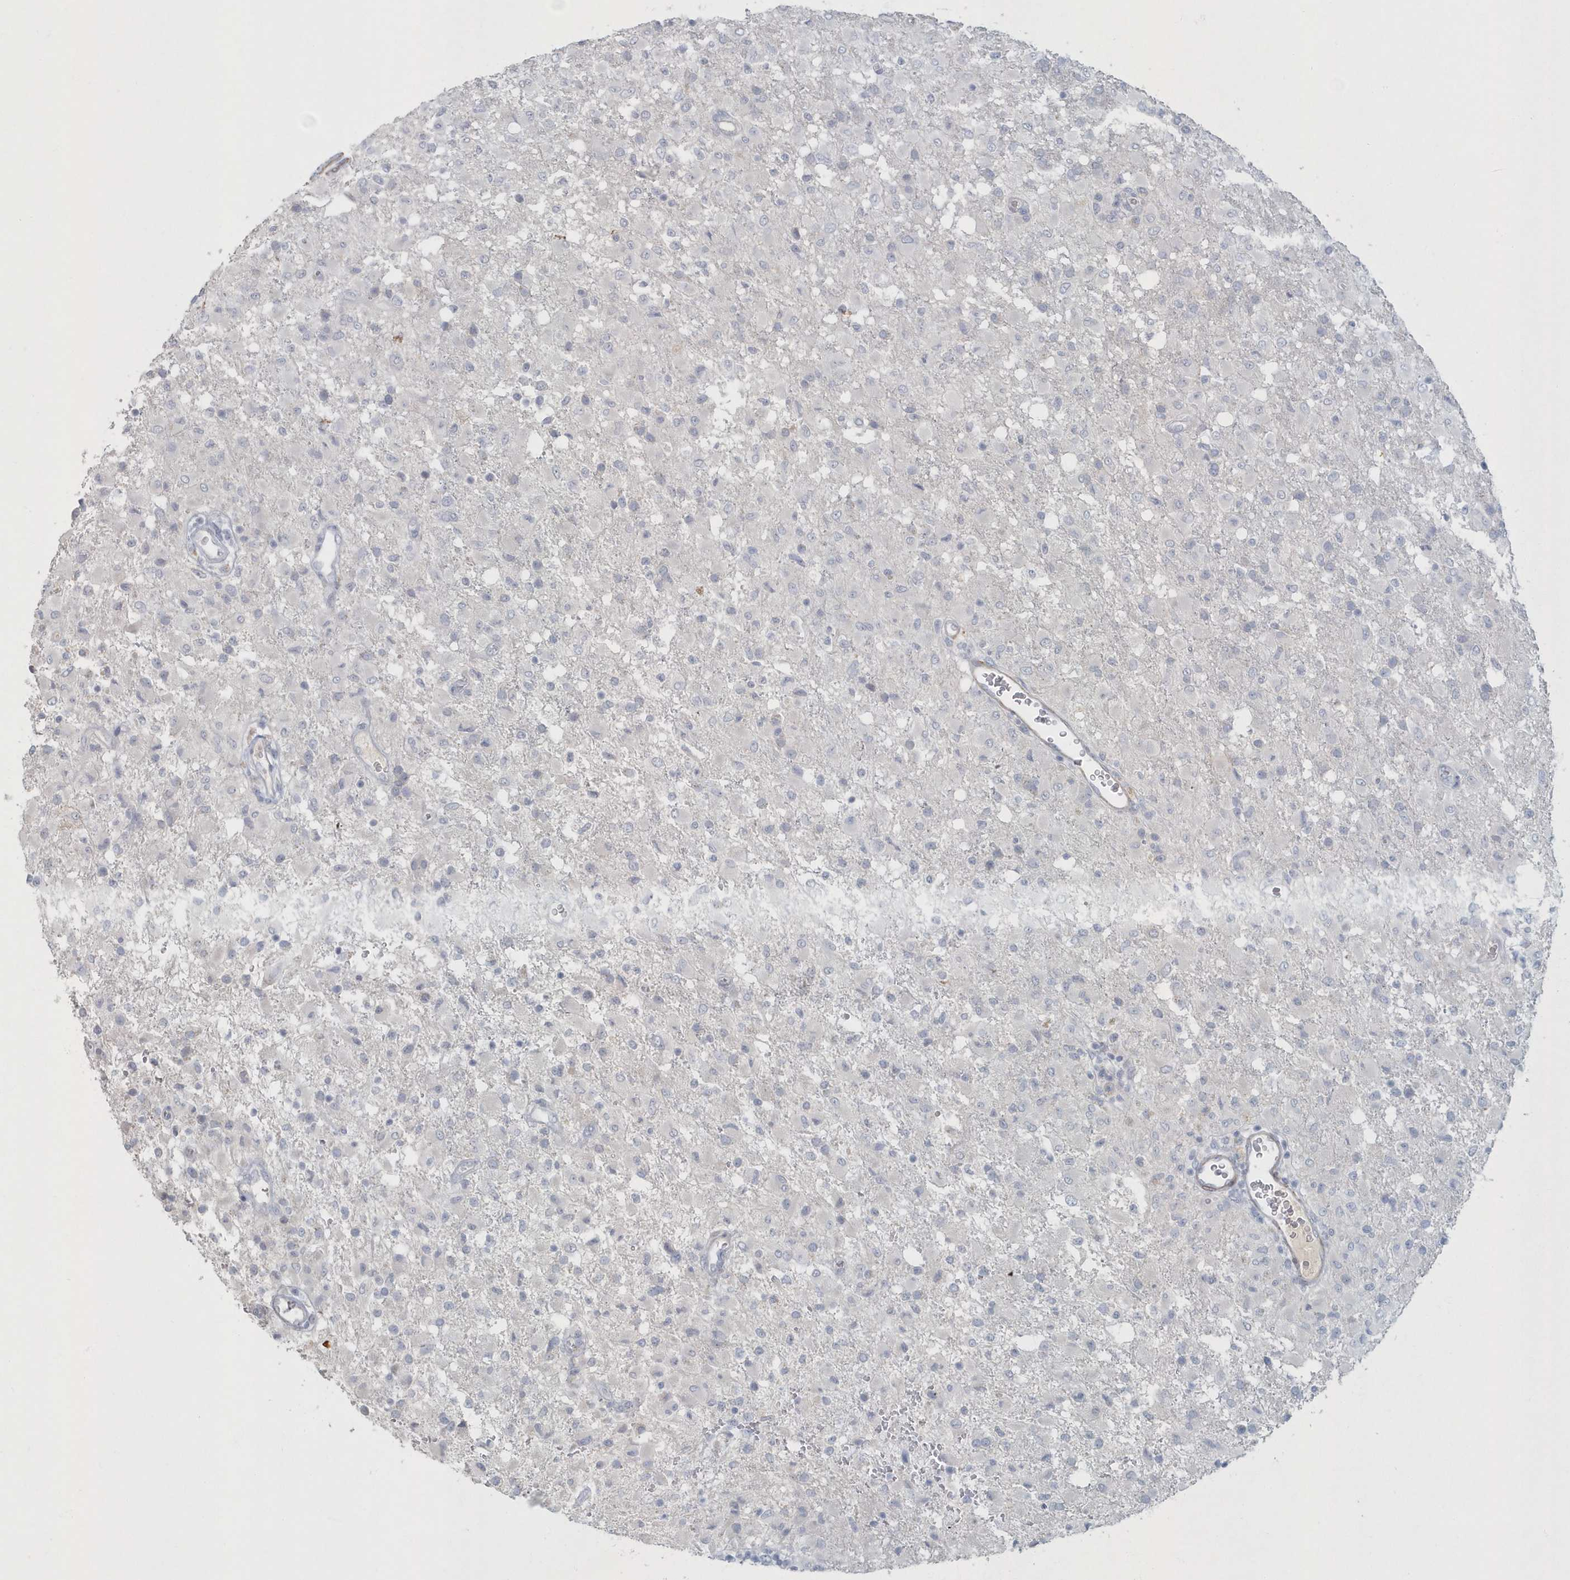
{"staining": {"intensity": "negative", "quantity": "none", "location": "none"}, "tissue": "glioma", "cell_type": "Tumor cells", "image_type": "cancer", "snomed": [{"axis": "morphology", "description": "Glioma, malignant, High grade"}, {"axis": "topography", "description": "Brain"}], "caption": "The micrograph demonstrates no staining of tumor cells in malignant glioma (high-grade).", "gene": "MYOT", "patient": {"sex": "female", "age": 57}}